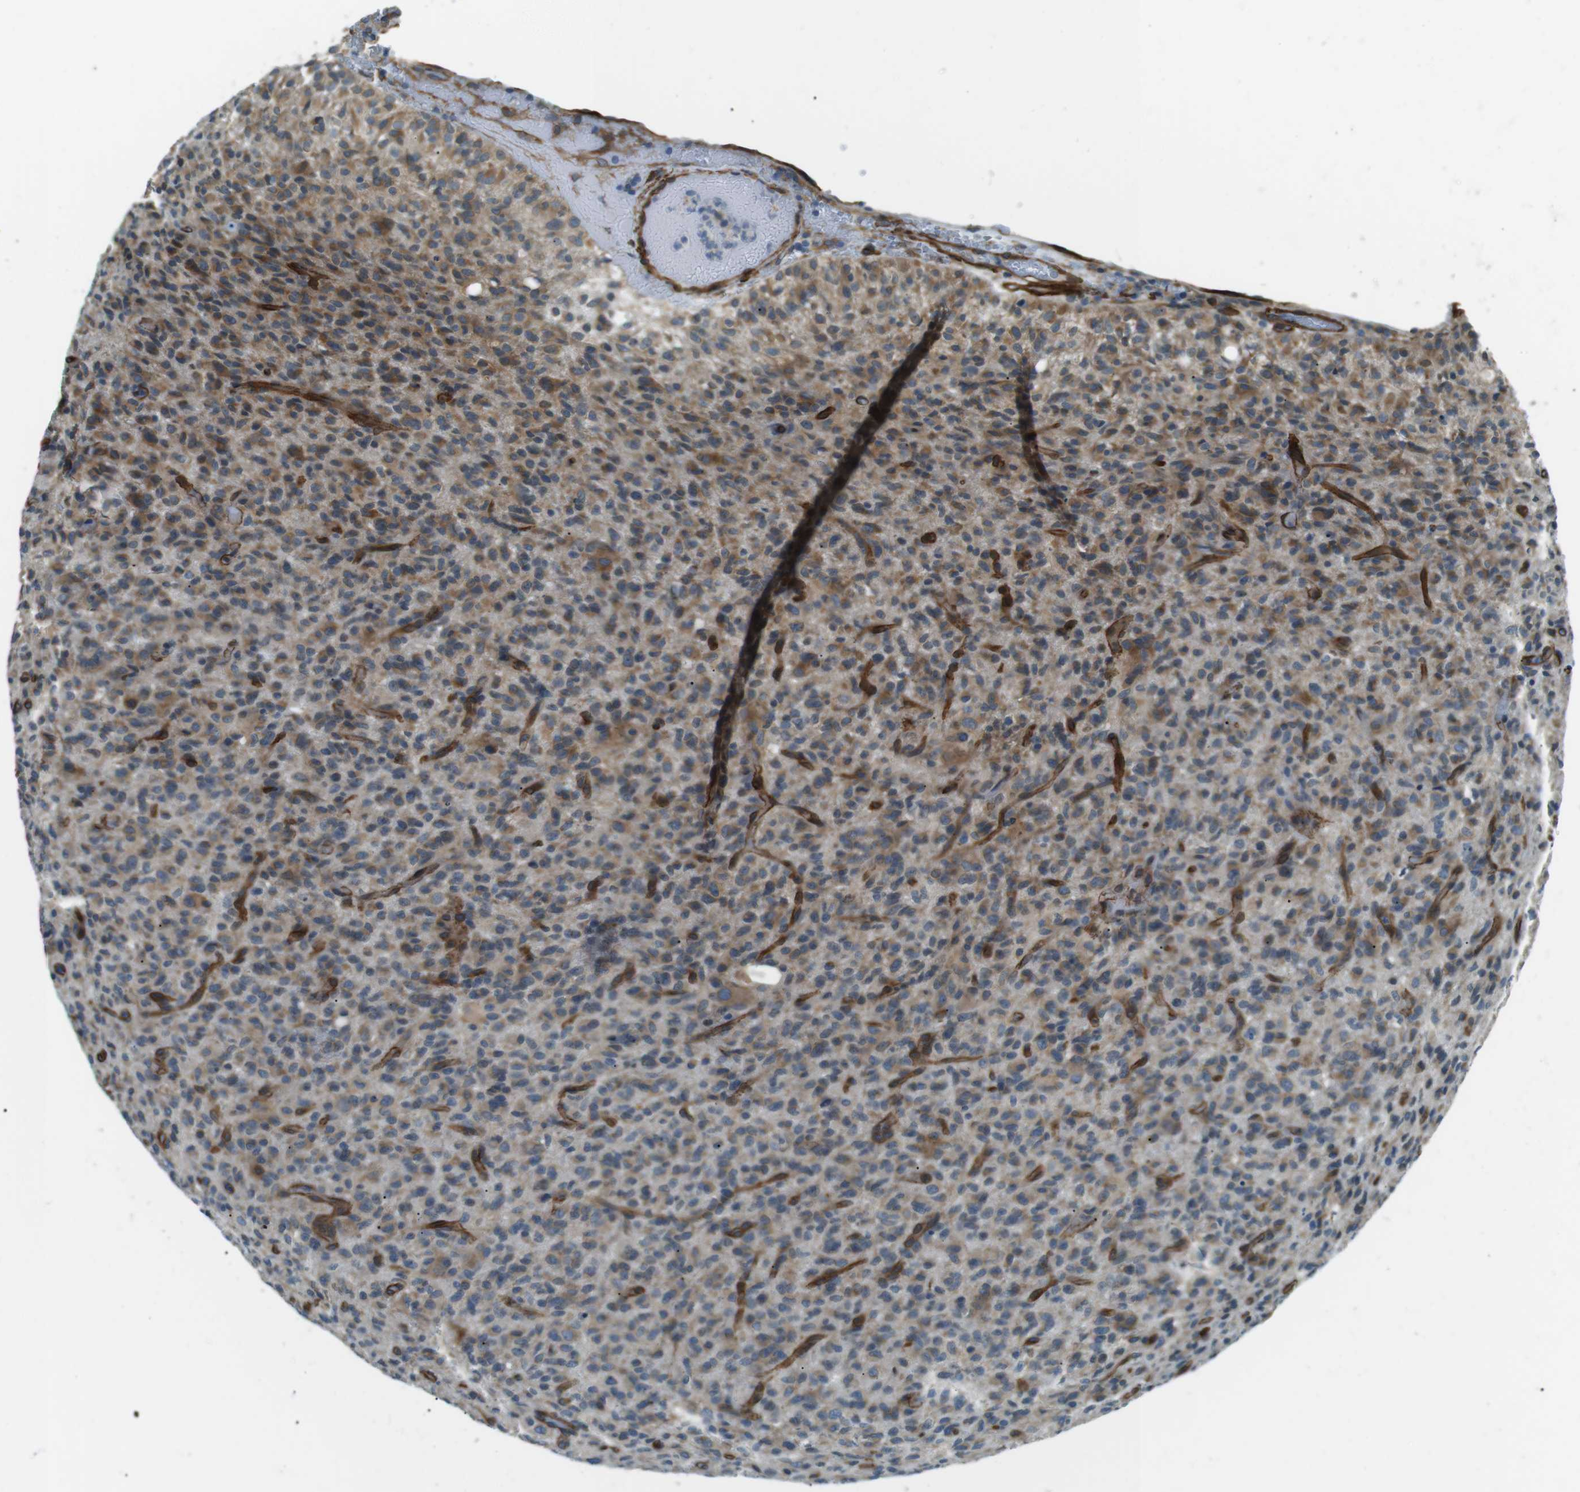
{"staining": {"intensity": "moderate", "quantity": ">75%", "location": "cytoplasmic/membranous"}, "tissue": "glioma", "cell_type": "Tumor cells", "image_type": "cancer", "snomed": [{"axis": "morphology", "description": "Glioma, malignant, High grade"}, {"axis": "topography", "description": "Brain"}], "caption": "Approximately >75% of tumor cells in human glioma exhibit moderate cytoplasmic/membranous protein expression as visualized by brown immunohistochemical staining.", "gene": "ODR4", "patient": {"sex": "male", "age": 71}}